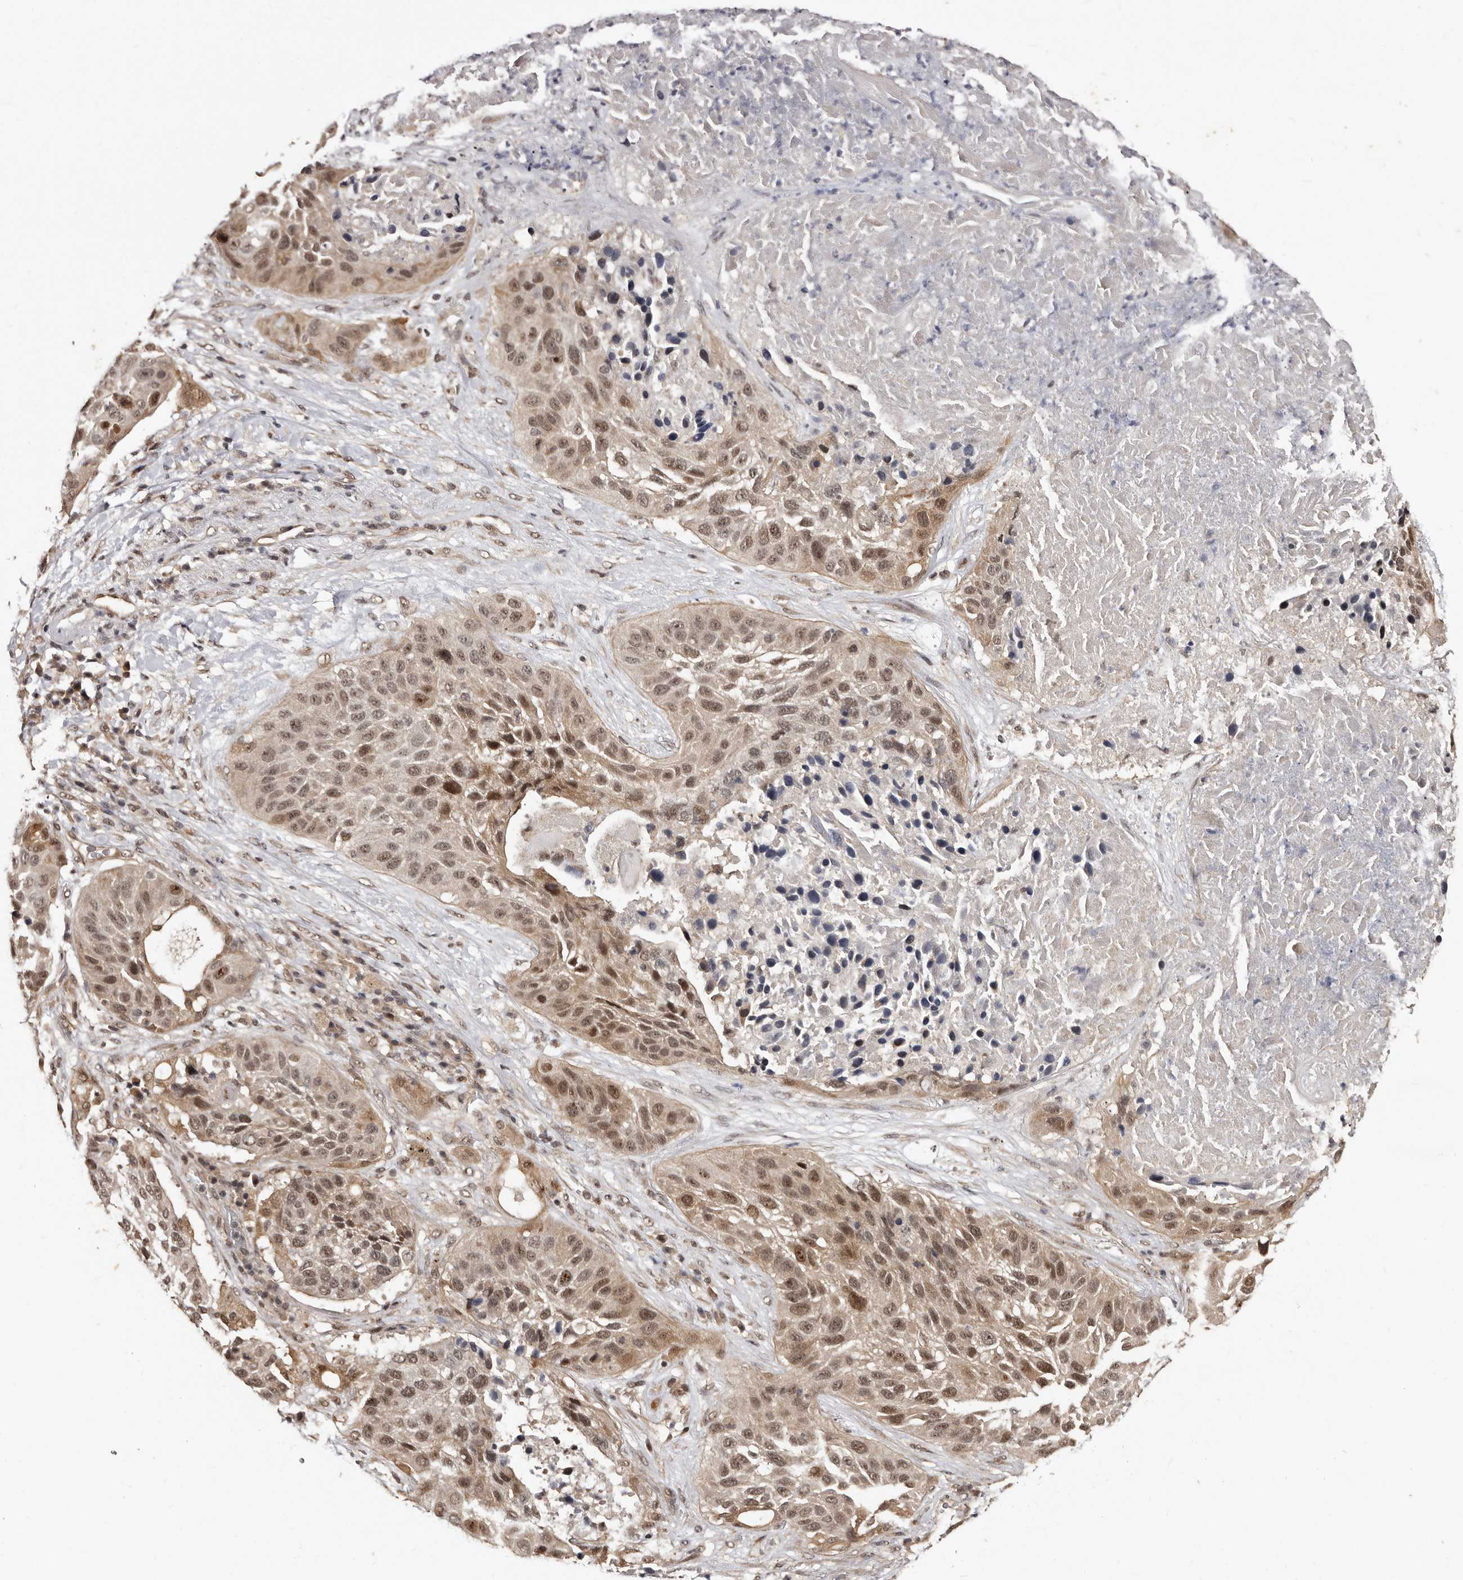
{"staining": {"intensity": "moderate", "quantity": ">75%", "location": "nuclear"}, "tissue": "lung cancer", "cell_type": "Tumor cells", "image_type": "cancer", "snomed": [{"axis": "morphology", "description": "Squamous cell carcinoma, NOS"}, {"axis": "topography", "description": "Lung"}], "caption": "This micrograph exhibits lung cancer stained with immunohistochemistry (IHC) to label a protein in brown. The nuclear of tumor cells show moderate positivity for the protein. Nuclei are counter-stained blue.", "gene": "TBC1D22B", "patient": {"sex": "male", "age": 57}}